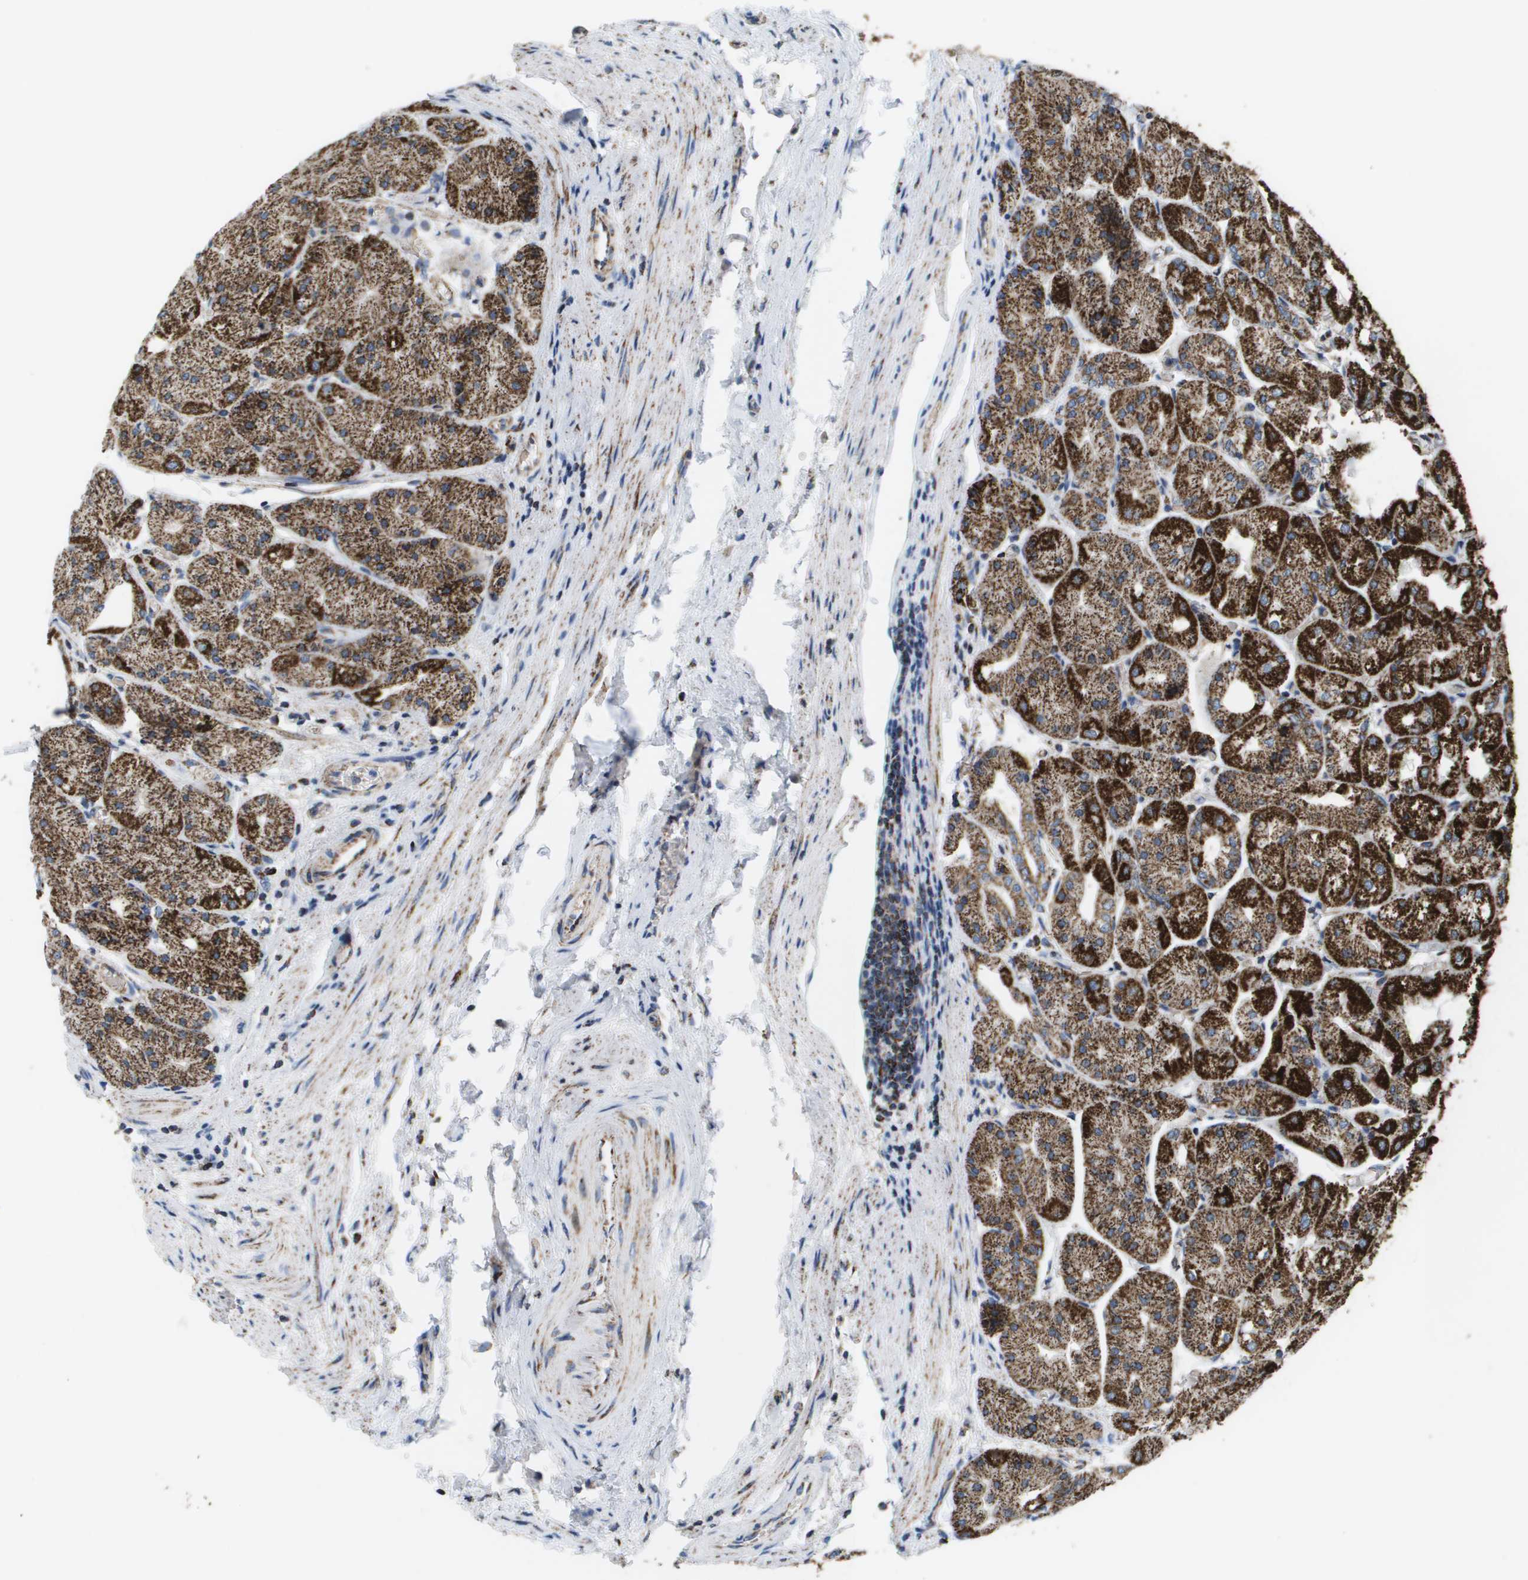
{"staining": {"intensity": "strong", "quantity": ">75%", "location": "cytoplasmic/membranous"}, "tissue": "stomach", "cell_type": "Glandular cells", "image_type": "normal", "snomed": [{"axis": "morphology", "description": "Normal tissue, NOS"}, {"axis": "topography", "description": "Stomach, upper"}], "caption": "A histopathology image of stomach stained for a protein displays strong cytoplasmic/membranous brown staining in glandular cells. (DAB (3,3'-diaminobenzidine) IHC, brown staining for protein, blue staining for nuclei).", "gene": "ATP5F1B", "patient": {"sex": "male", "age": 72}}